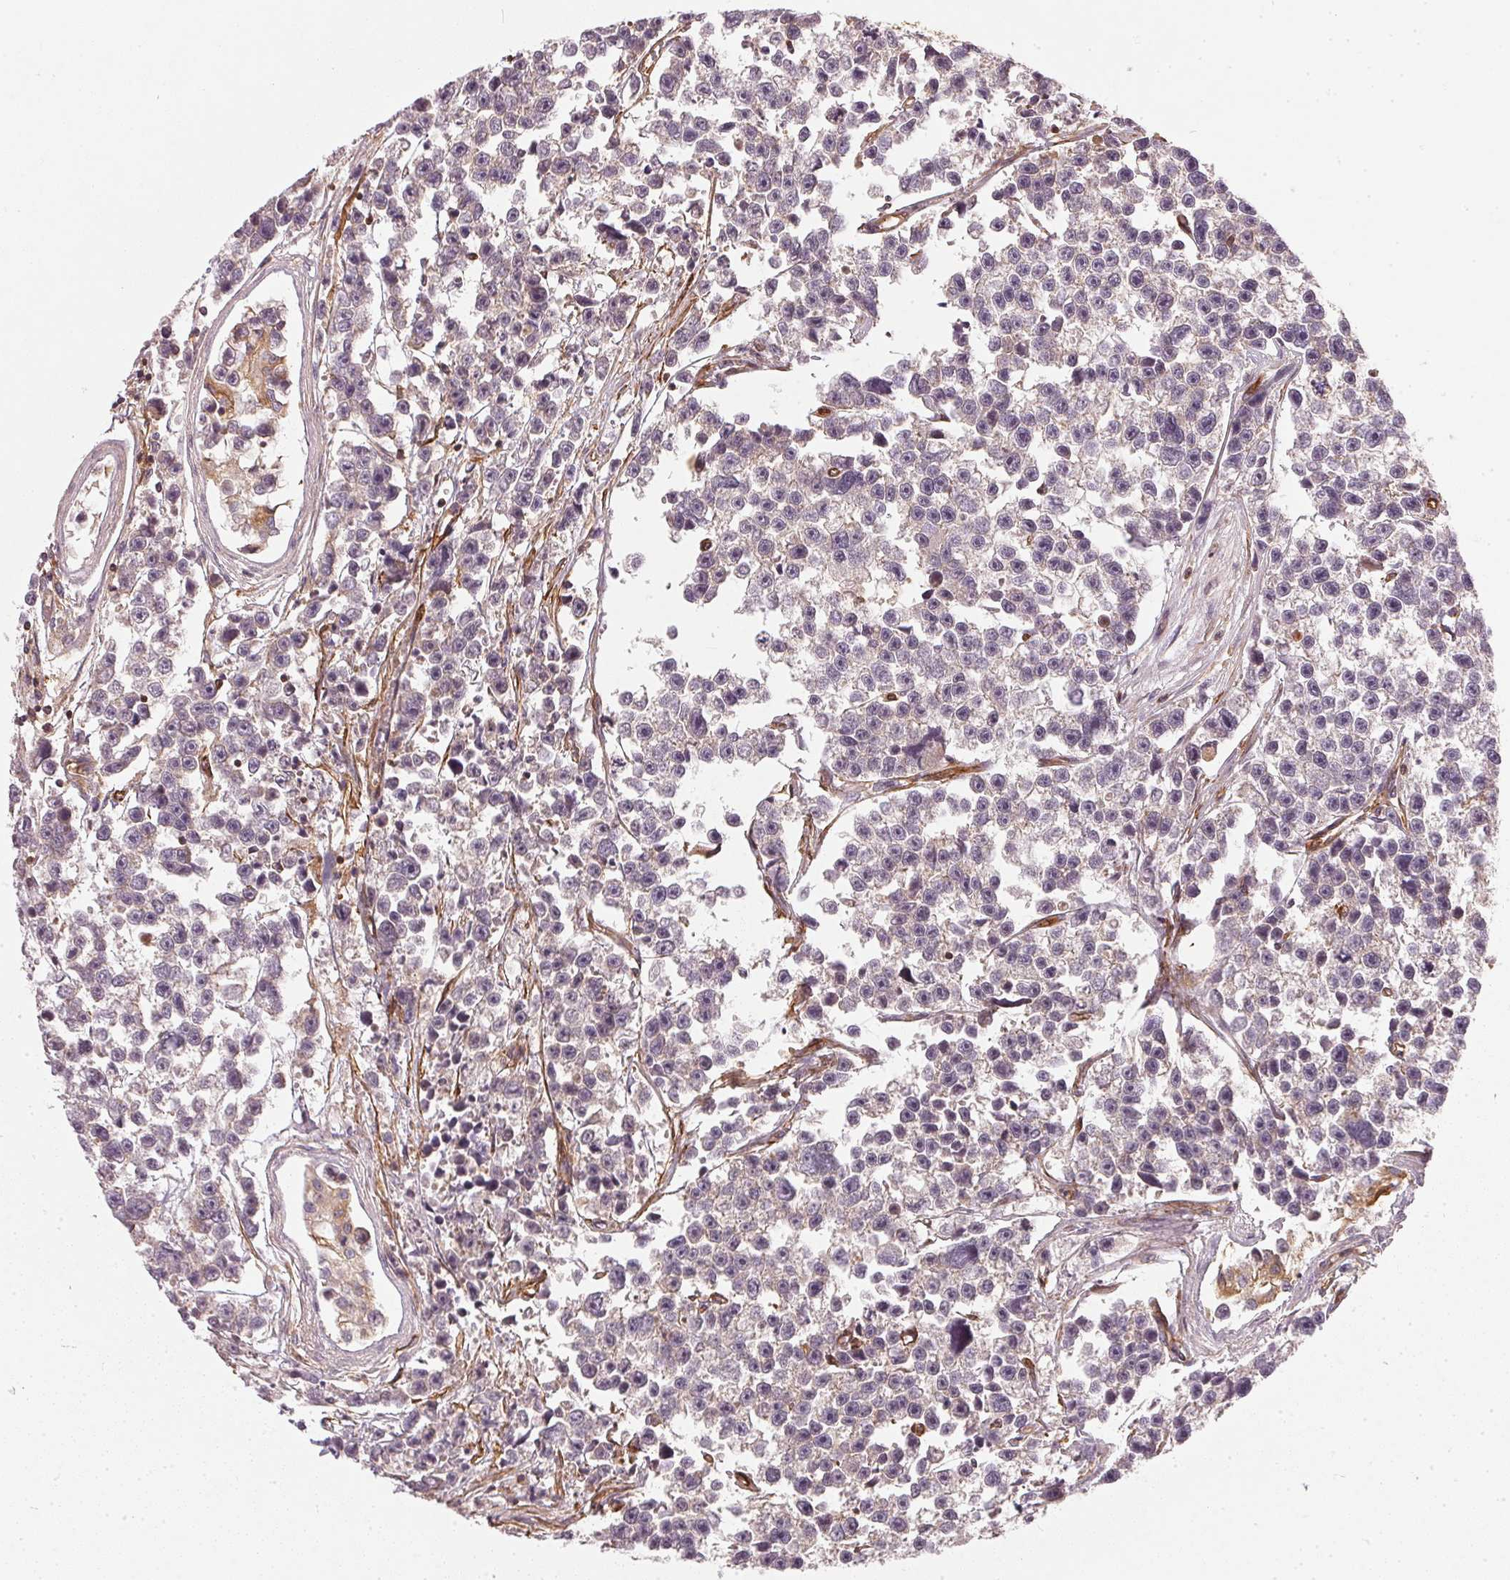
{"staining": {"intensity": "negative", "quantity": "none", "location": "none"}, "tissue": "testis cancer", "cell_type": "Tumor cells", "image_type": "cancer", "snomed": [{"axis": "morphology", "description": "Seminoma, NOS"}, {"axis": "topography", "description": "Testis"}], "caption": "The photomicrograph reveals no significant positivity in tumor cells of seminoma (testis).", "gene": "NADK2", "patient": {"sex": "male", "age": 26}}